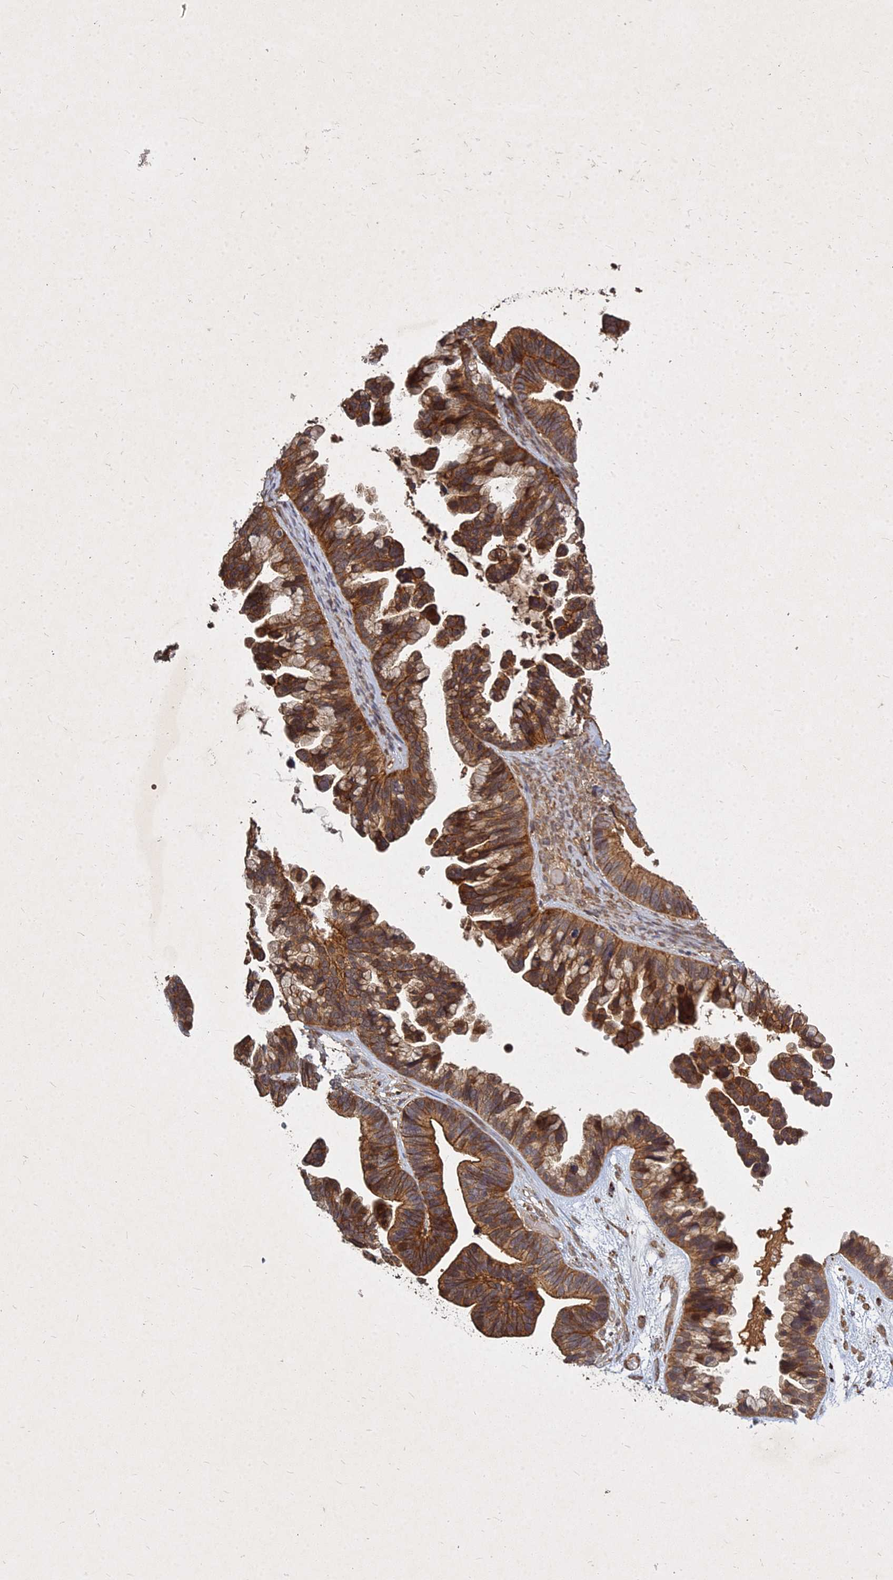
{"staining": {"intensity": "moderate", "quantity": ">75%", "location": "cytoplasmic/membranous"}, "tissue": "ovarian cancer", "cell_type": "Tumor cells", "image_type": "cancer", "snomed": [{"axis": "morphology", "description": "Cystadenocarcinoma, serous, NOS"}, {"axis": "topography", "description": "Ovary"}], "caption": "Human ovarian serous cystadenocarcinoma stained for a protein (brown) shows moderate cytoplasmic/membranous positive positivity in about >75% of tumor cells.", "gene": "UBE2W", "patient": {"sex": "female", "age": 56}}